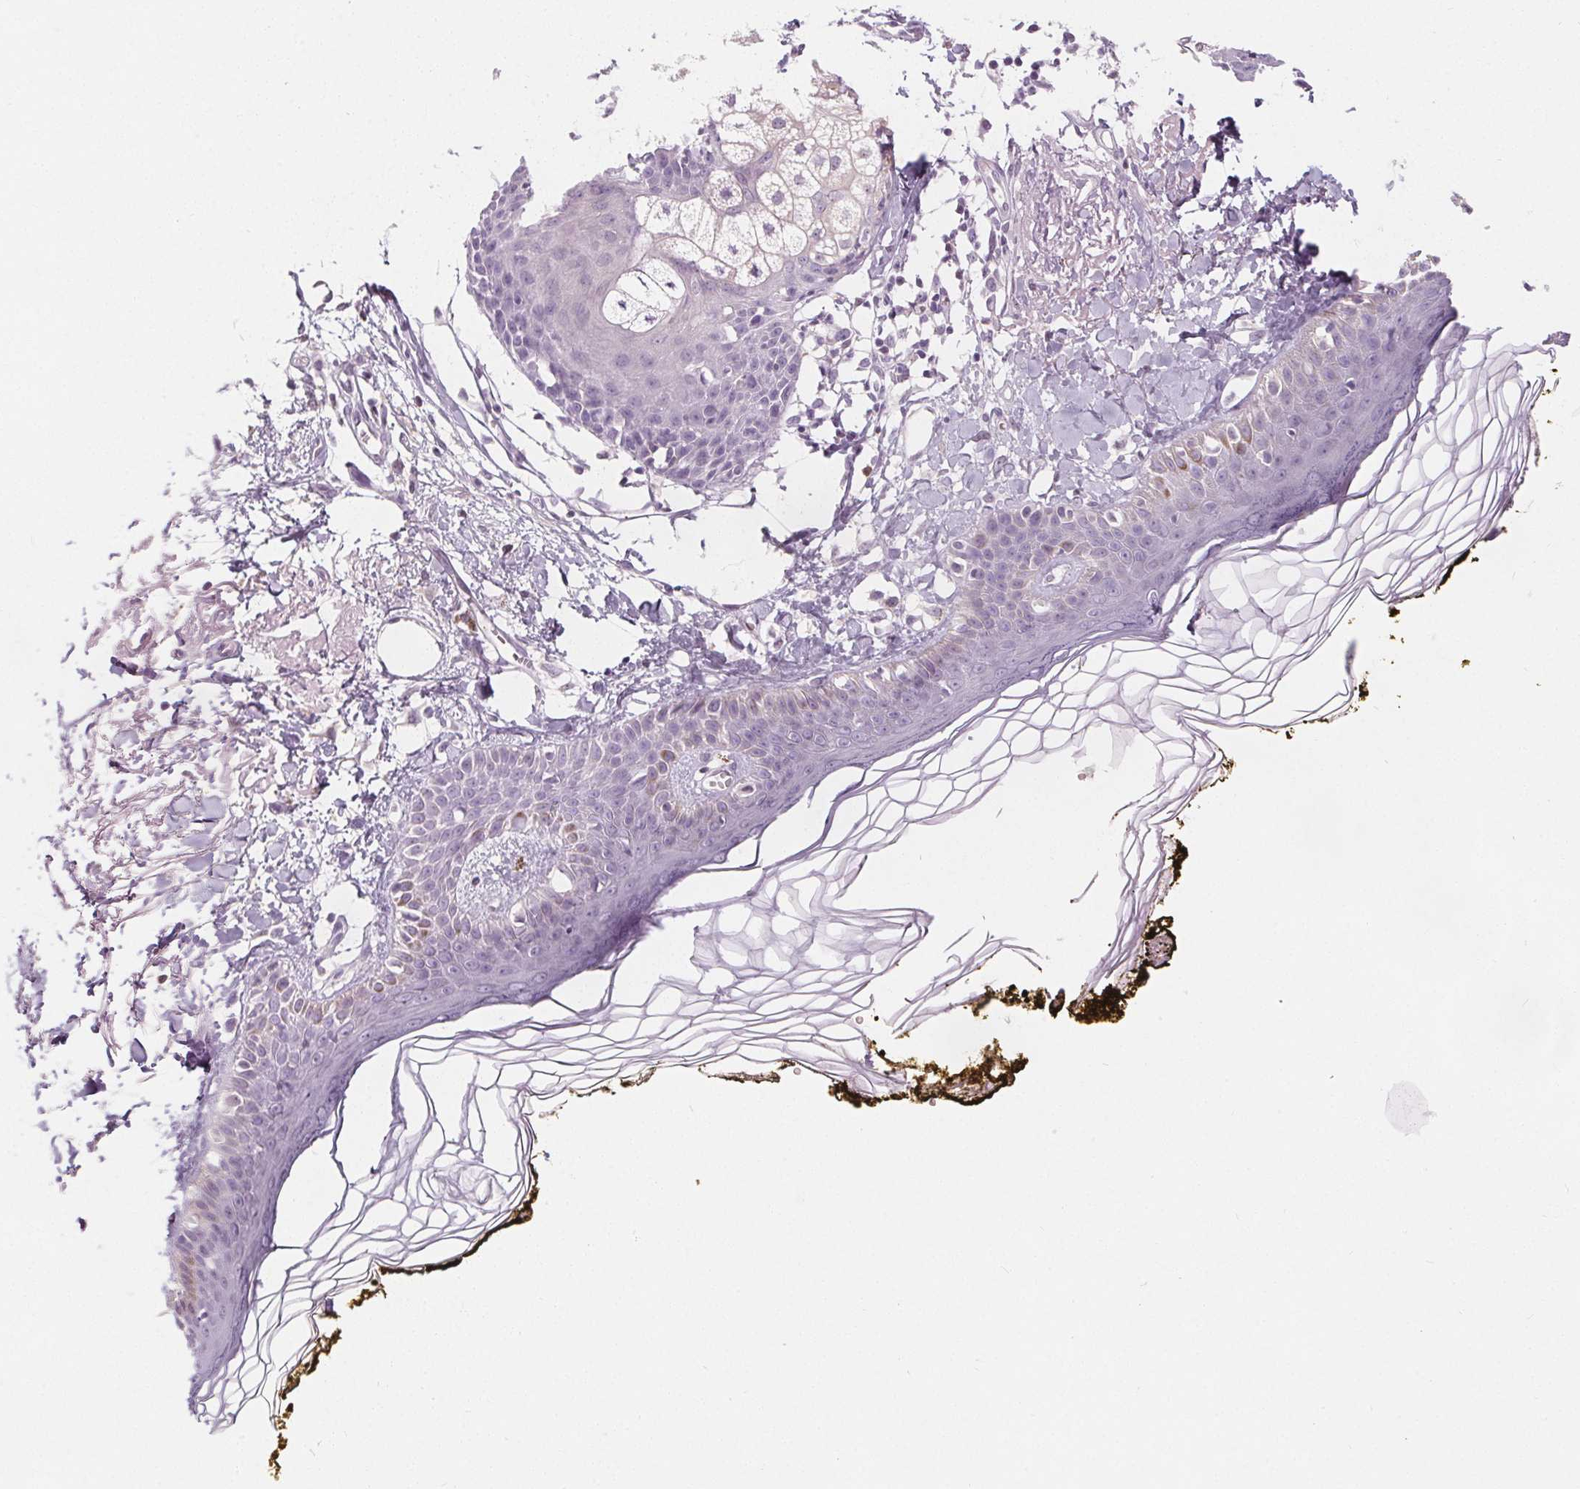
{"staining": {"intensity": "negative", "quantity": "none", "location": "none"}, "tissue": "skin", "cell_type": "Fibroblasts", "image_type": "normal", "snomed": [{"axis": "morphology", "description": "Normal tissue, NOS"}, {"axis": "topography", "description": "Skin"}], "caption": "A high-resolution micrograph shows IHC staining of normal skin, which shows no significant staining in fibroblasts.", "gene": "UGP2", "patient": {"sex": "male", "age": 76}}